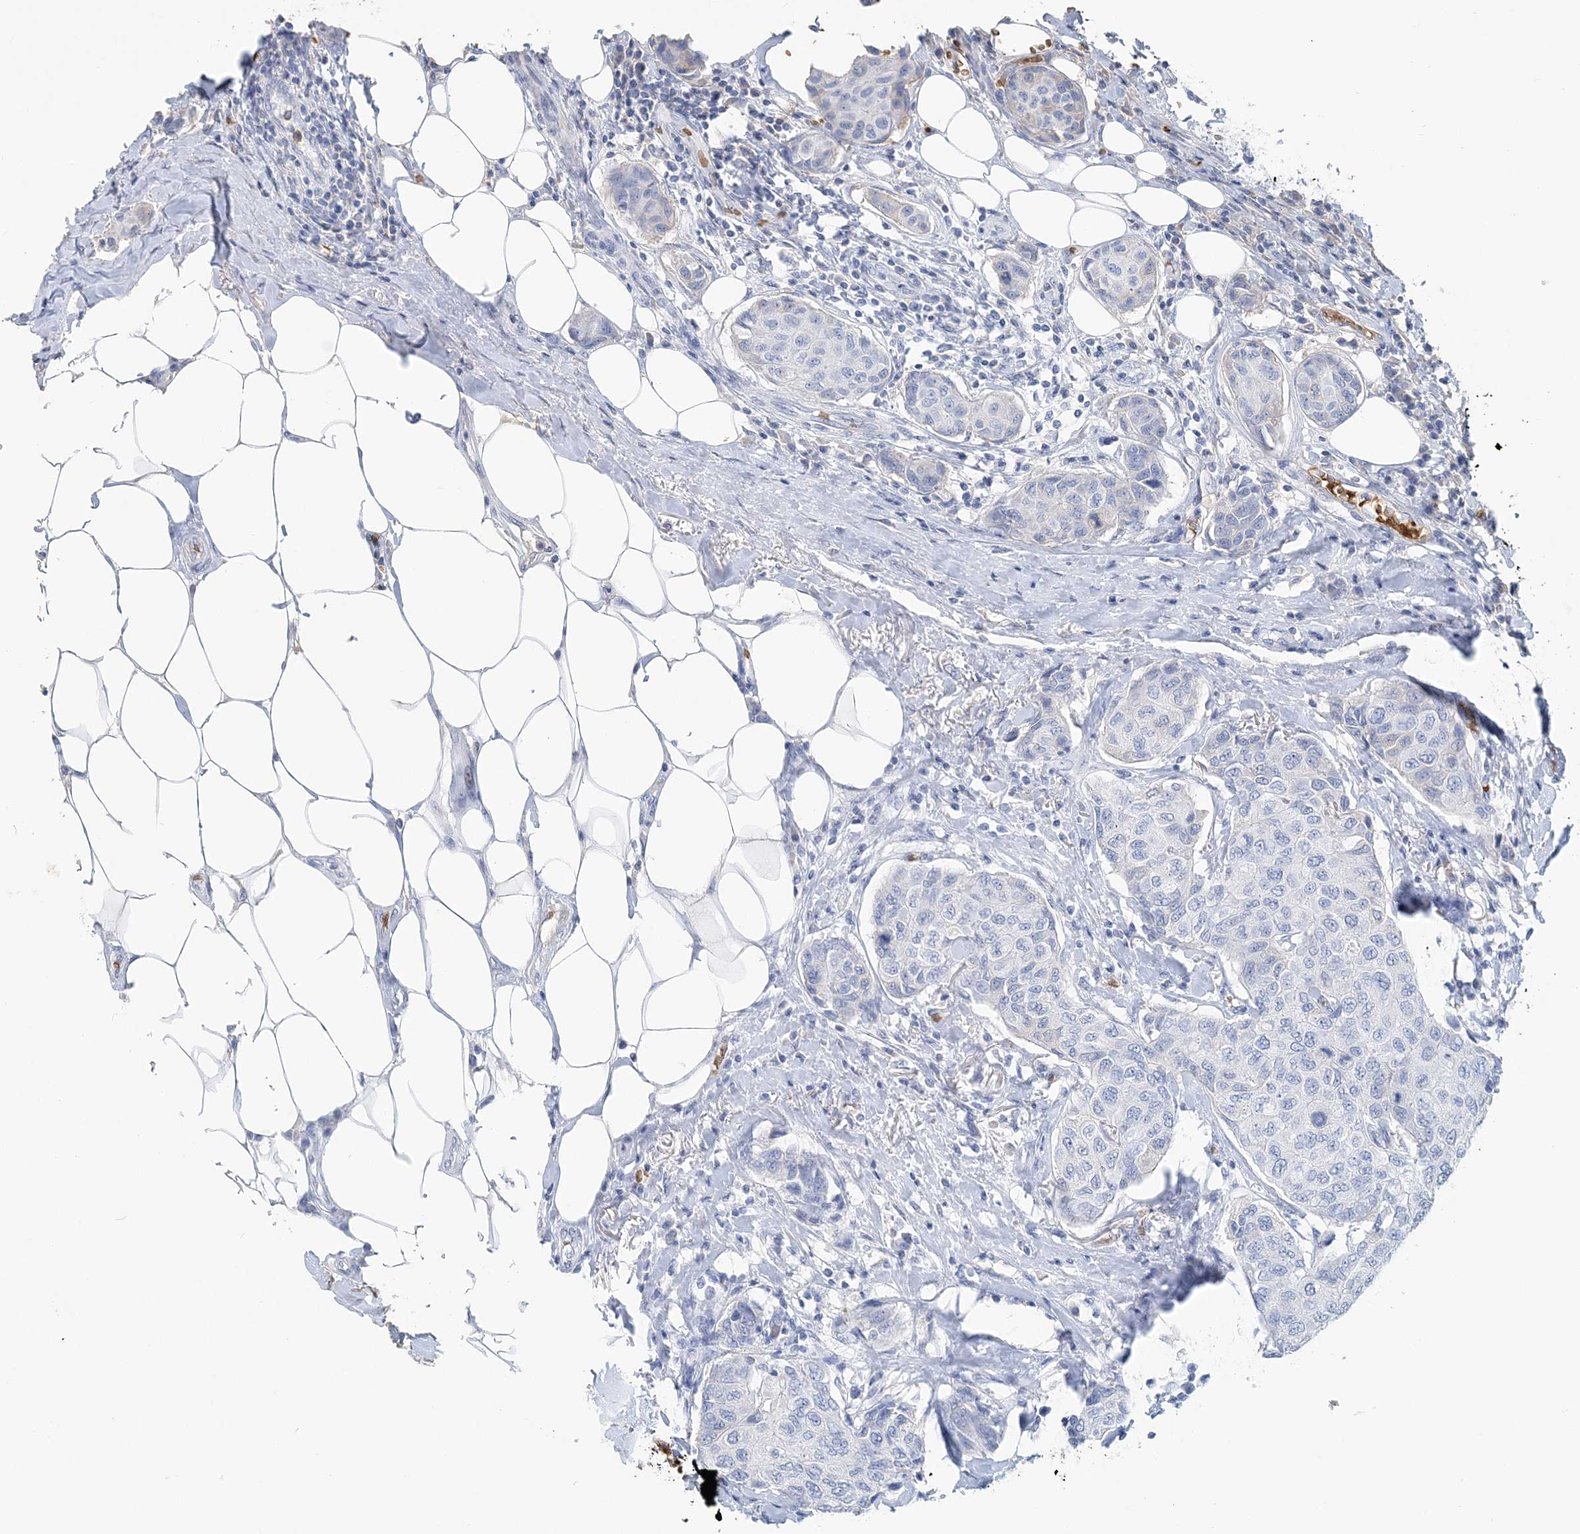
{"staining": {"intensity": "negative", "quantity": "none", "location": "none"}, "tissue": "breast cancer", "cell_type": "Tumor cells", "image_type": "cancer", "snomed": [{"axis": "morphology", "description": "Duct carcinoma"}, {"axis": "topography", "description": "Breast"}], "caption": "Micrograph shows no significant protein positivity in tumor cells of breast cancer.", "gene": "HBD", "patient": {"sex": "female", "age": 80}}